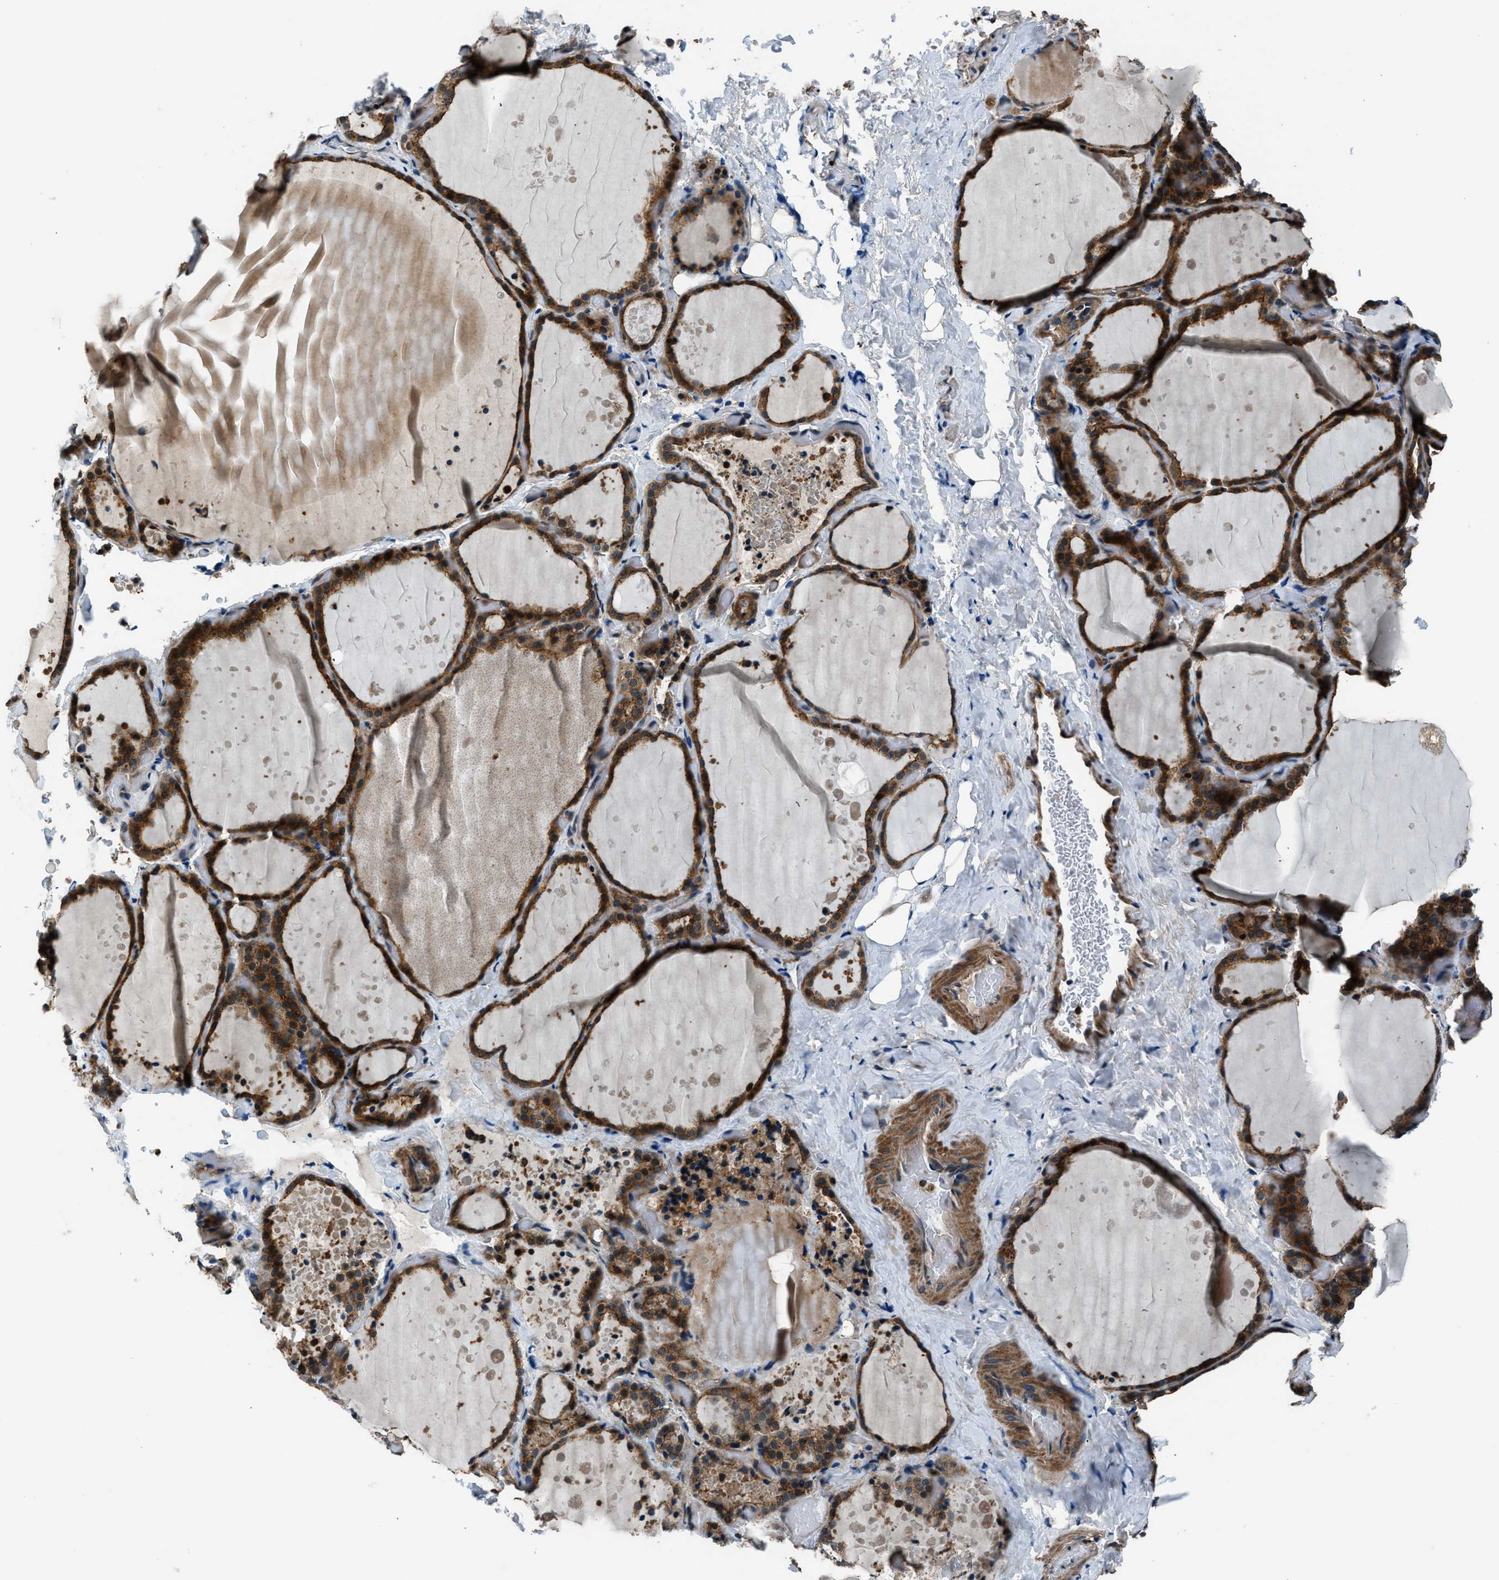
{"staining": {"intensity": "strong", "quantity": ">75%", "location": "cytoplasmic/membranous"}, "tissue": "thyroid gland", "cell_type": "Glandular cells", "image_type": "normal", "snomed": [{"axis": "morphology", "description": "Normal tissue, NOS"}, {"axis": "topography", "description": "Thyroid gland"}], "caption": "IHC photomicrograph of benign human thyroid gland stained for a protein (brown), which shows high levels of strong cytoplasmic/membranous positivity in about >75% of glandular cells.", "gene": "ARHGEF11", "patient": {"sex": "female", "age": 44}}